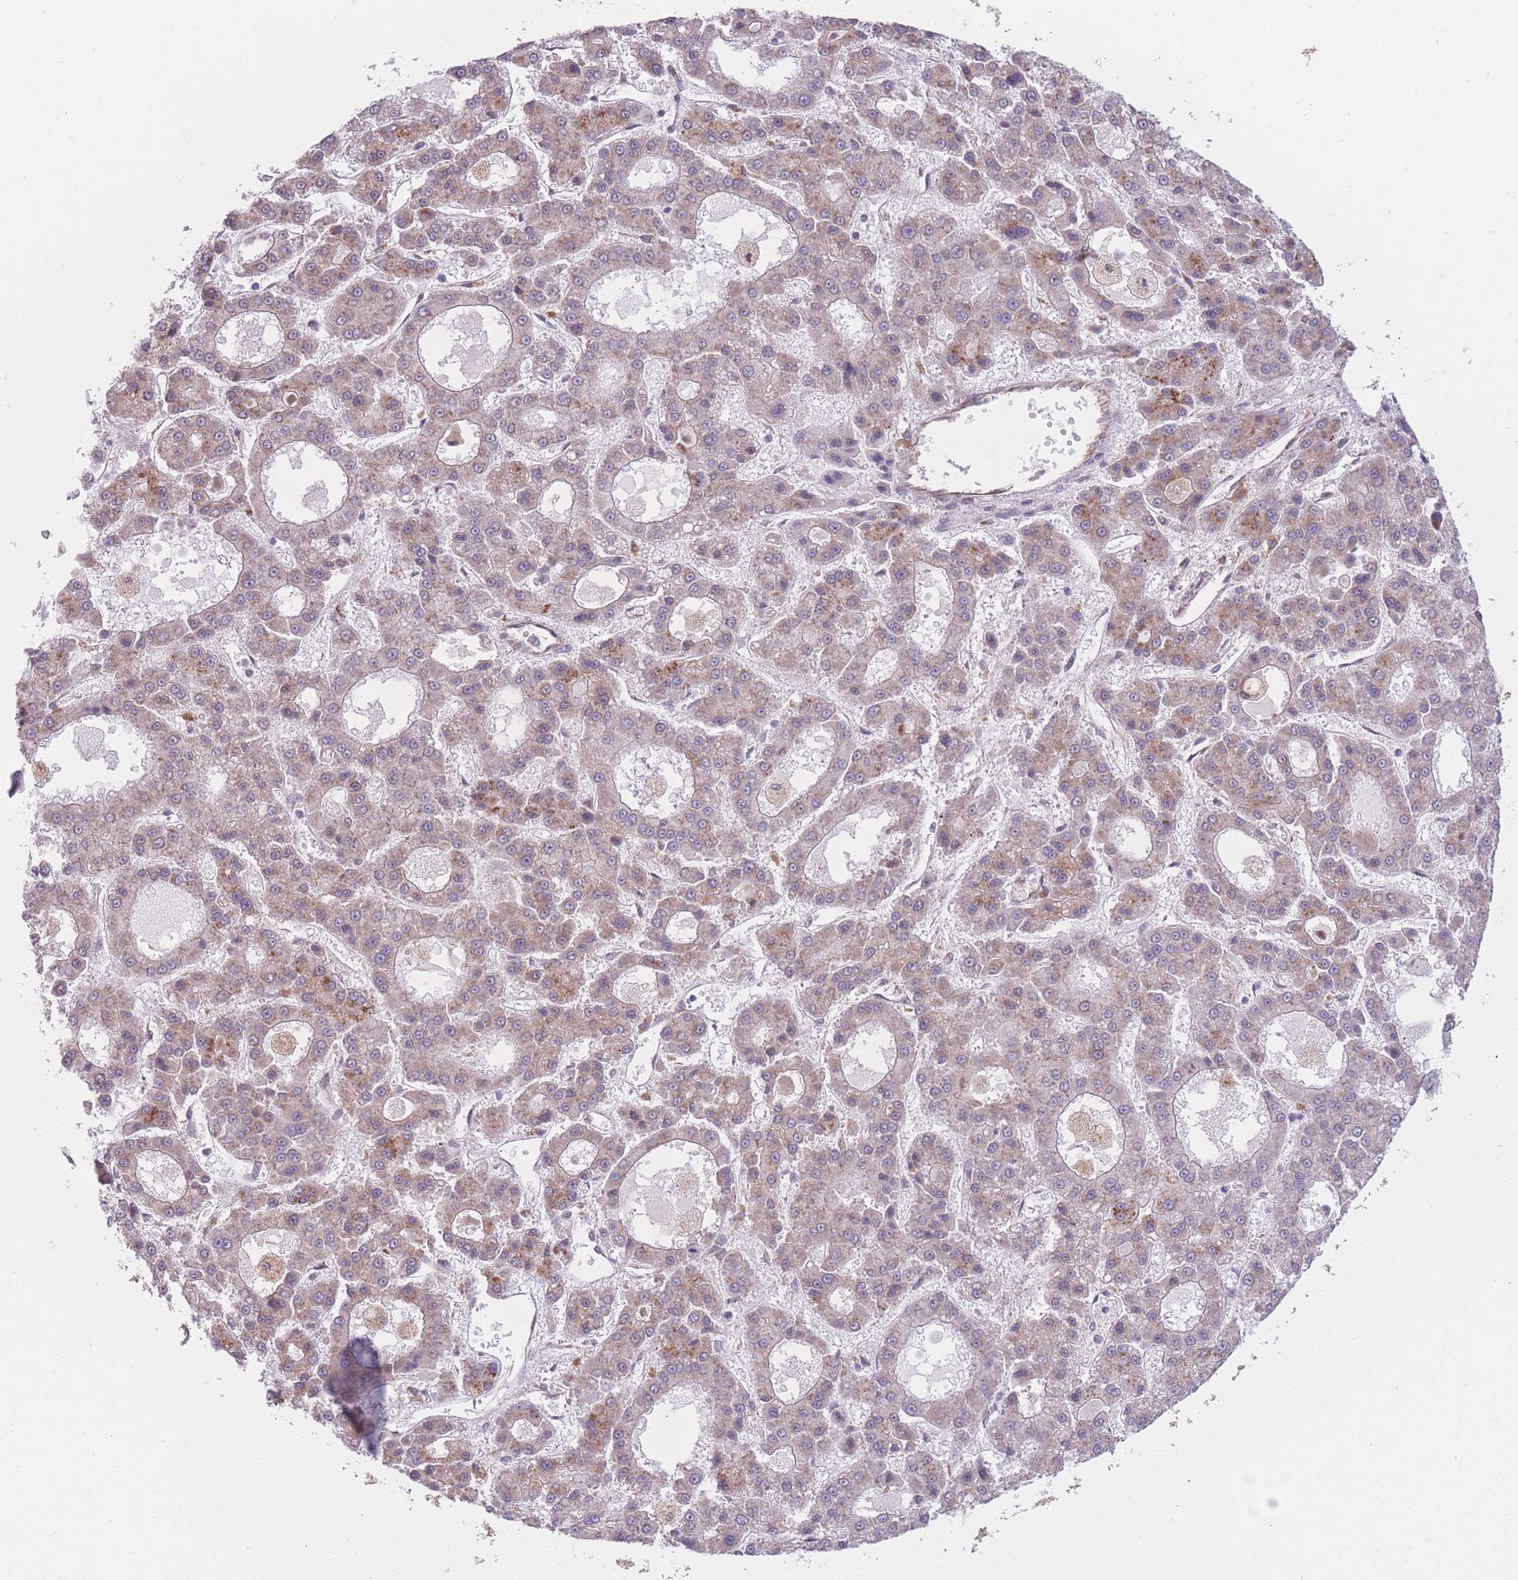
{"staining": {"intensity": "moderate", "quantity": "<25%", "location": "cytoplasmic/membranous"}, "tissue": "liver cancer", "cell_type": "Tumor cells", "image_type": "cancer", "snomed": [{"axis": "morphology", "description": "Carcinoma, Hepatocellular, NOS"}, {"axis": "topography", "description": "Liver"}], "caption": "This micrograph displays hepatocellular carcinoma (liver) stained with immunohistochemistry (IHC) to label a protein in brown. The cytoplasmic/membranous of tumor cells show moderate positivity for the protein. Nuclei are counter-stained blue.", "gene": "CCT6B", "patient": {"sex": "male", "age": 70}}